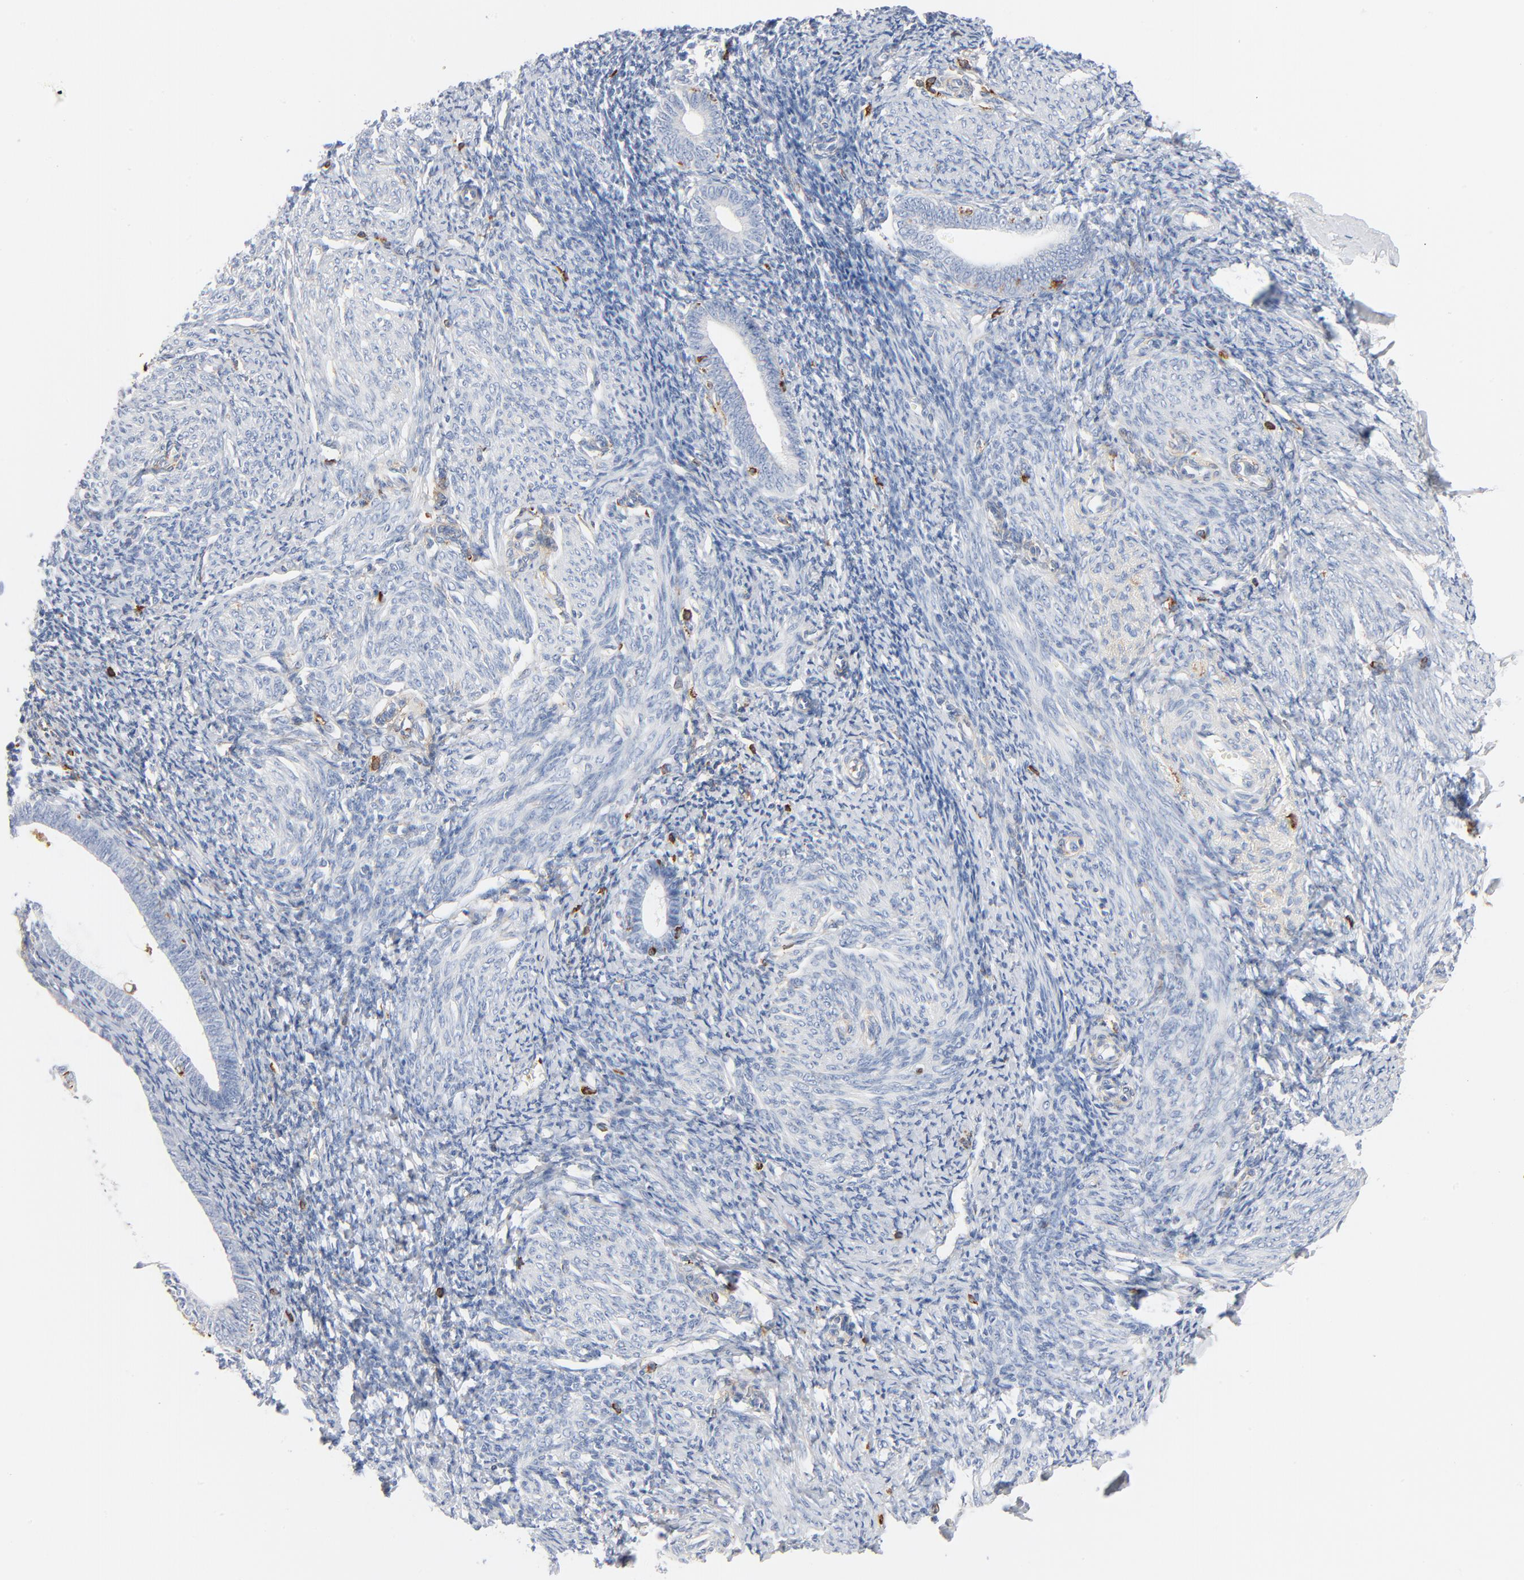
{"staining": {"intensity": "strong", "quantity": "<25%", "location": "cytoplasmic/membranous"}, "tissue": "endometrium", "cell_type": "Cells in endometrial stroma", "image_type": "normal", "snomed": [{"axis": "morphology", "description": "Normal tissue, NOS"}, {"axis": "topography", "description": "Endometrium"}], "caption": "Protein staining reveals strong cytoplasmic/membranous staining in approximately <25% of cells in endometrial stroma in normal endometrium.", "gene": "SH3KBP1", "patient": {"sex": "female", "age": 57}}